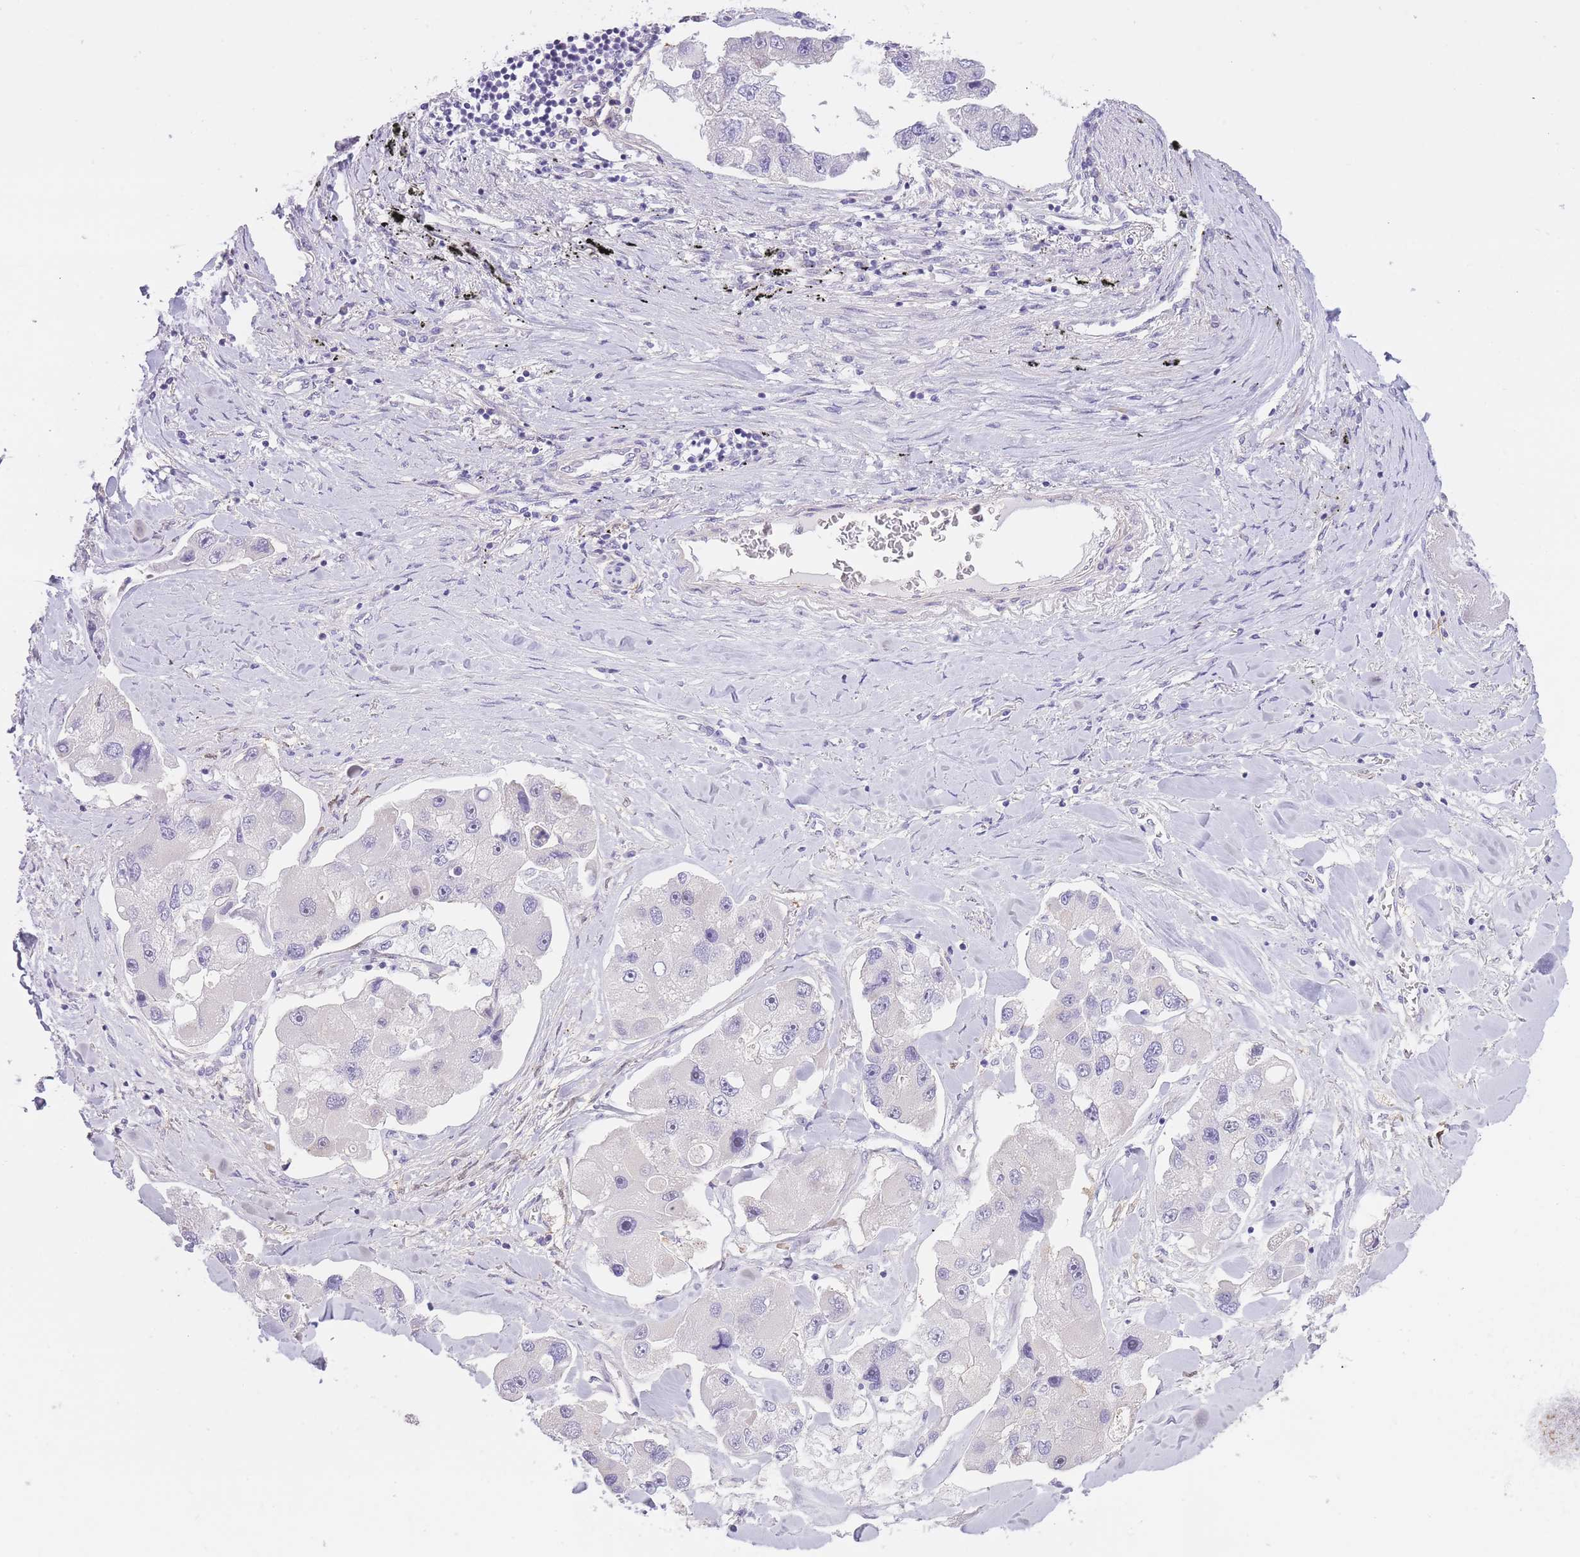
{"staining": {"intensity": "negative", "quantity": "none", "location": "none"}, "tissue": "lung cancer", "cell_type": "Tumor cells", "image_type": "cancer", "snomed": [{"axis": "morphology", "description": "Adenocarcinoma, NOS"}, {"axis": "topography", "description": "Lung"}], "caption": "The IHC micrograph has no significant positivity in tumor cells of adenocarcinoma (lung) tissue. The staining was performed using DAB (3,3'-diaminobenzidine) to visualize the protein expression in brown, while the nuclei were stained in blue with hematoxylin (Magnification: 20x).", "gene": "IMPG1", "patient": {"sex": "female", "age": 54}}